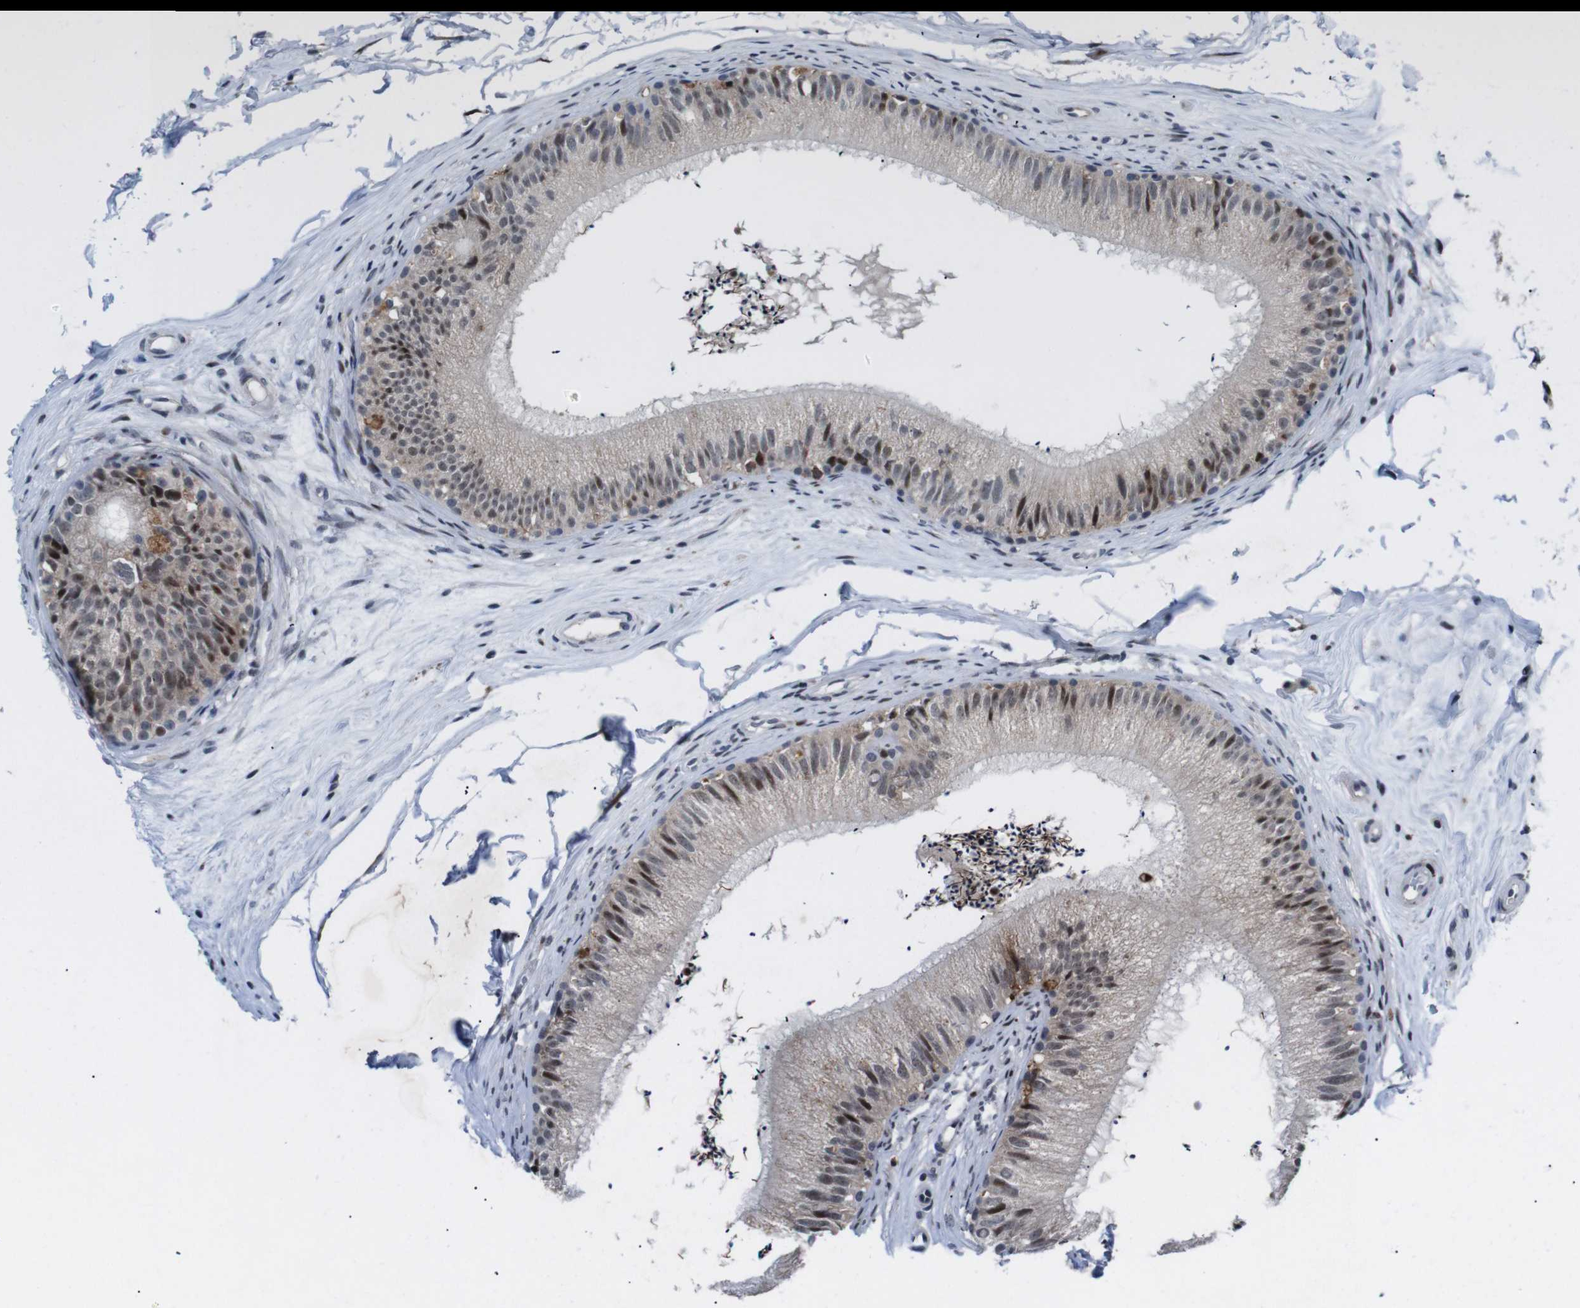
{"staining": {"intensity": "moderate", "quantity": "<25%", "location": "nuclear"}, "tissue": "epididymis", "cell_type": "Glandular cells", "image_type": "normal", "snomed": [{"axis": "morphology", "description": "Normal tissue, NOS"}, {"axis": "topography", "description": "Epididymis"}], "caption": "DAB (3,3'-diaminobenzidine) immunohistochemical staining of benign epididymis reveals moderate nuclear protein expression in about <25% of glandular cells. (IHC, brightfield microscopy, high magnification).", "gene": "EIF4G1", "patient": {"sex": "male", "age": 56}}